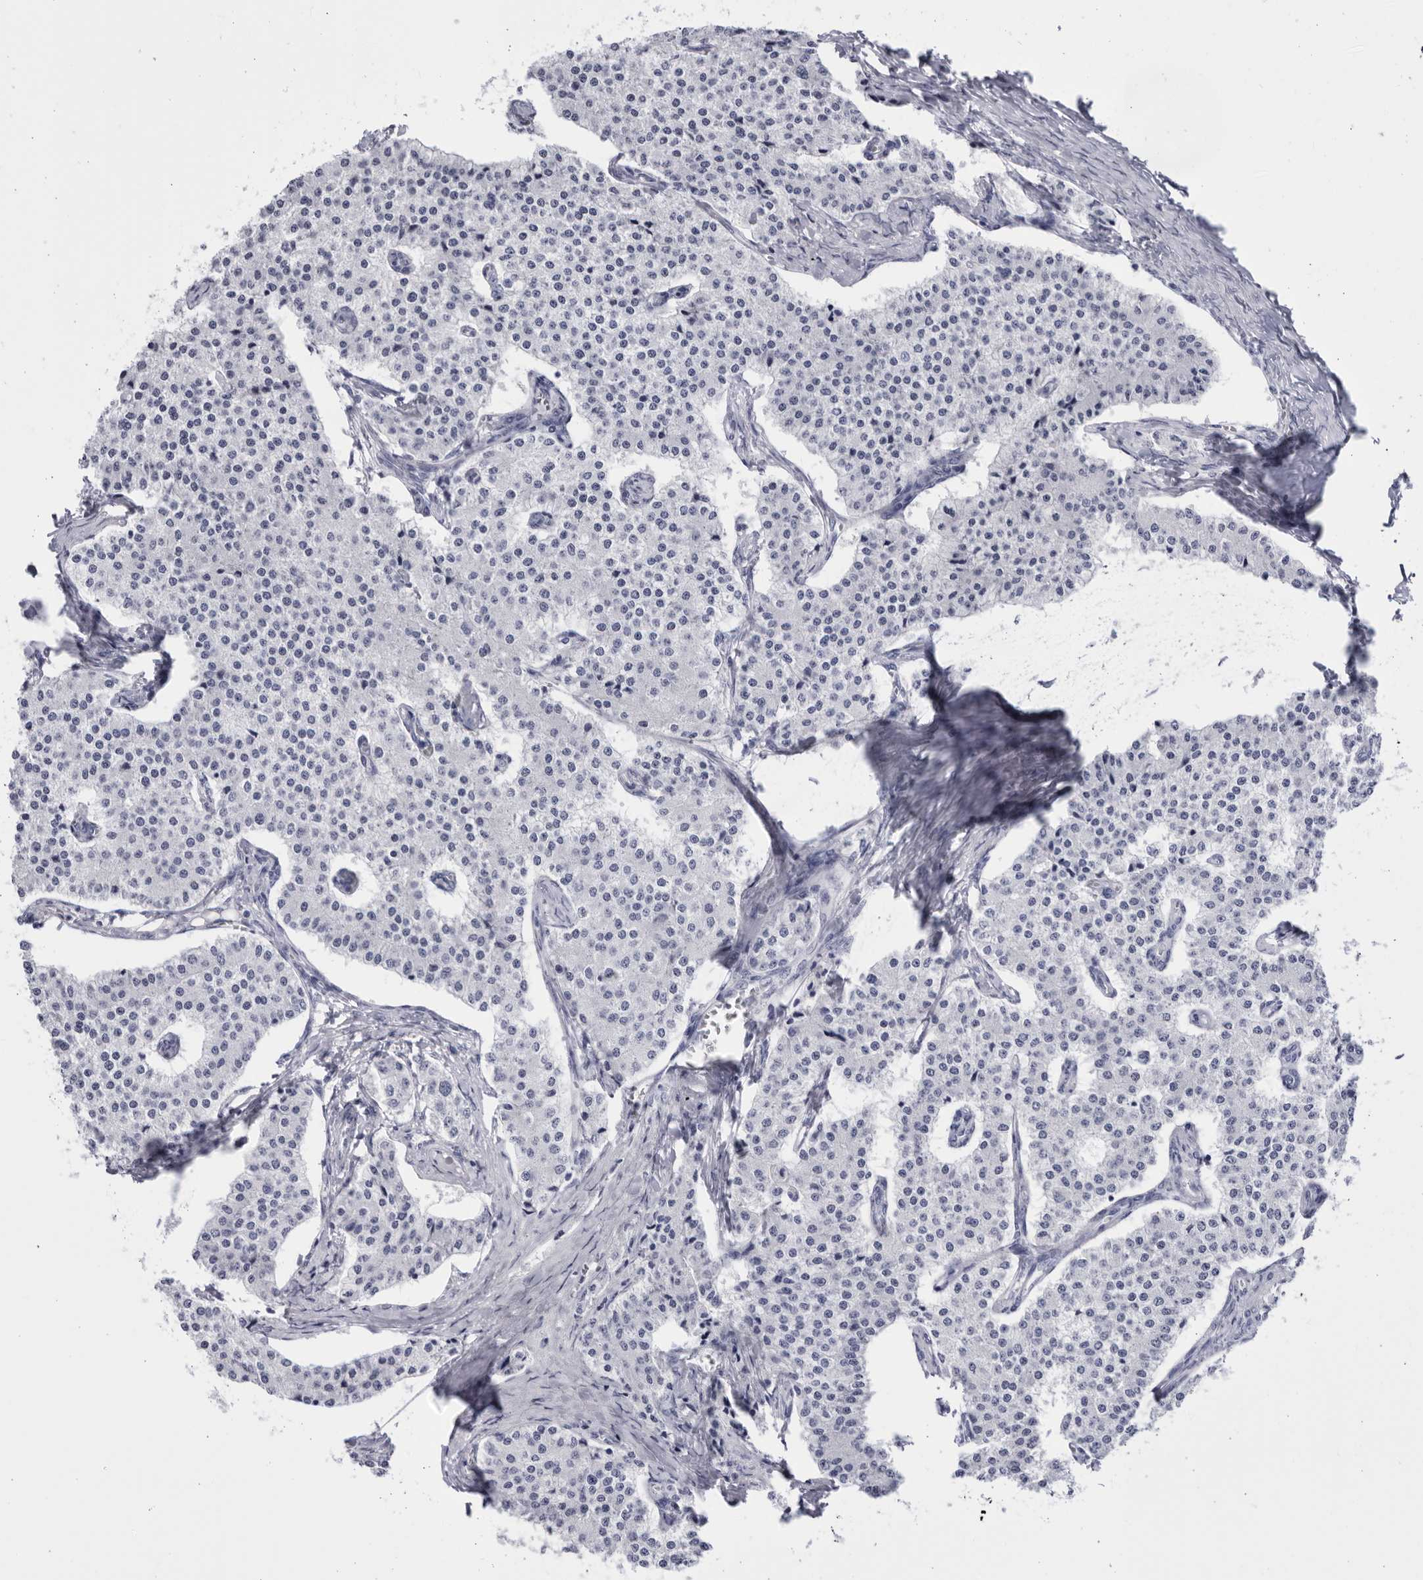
{"staining": {"intensity": "negative", "quantity": "none", "location": "none"}, "tissue": "carcinoid", "cell_type": "Tumor cells", "image_type": "cancer", "snomed": [{"axis": "morphology", "description": "Carcinoid, malignant, NOS"}, {"axis": "topography", "description": "Colon"}], "caption": "IHC histopathology image of malignant carcinoid stained for a protein (brown), which exhibits no staining in tumor cells.", "gene": "CCDC181", "patient": {"sex": "female", "age": 52}}